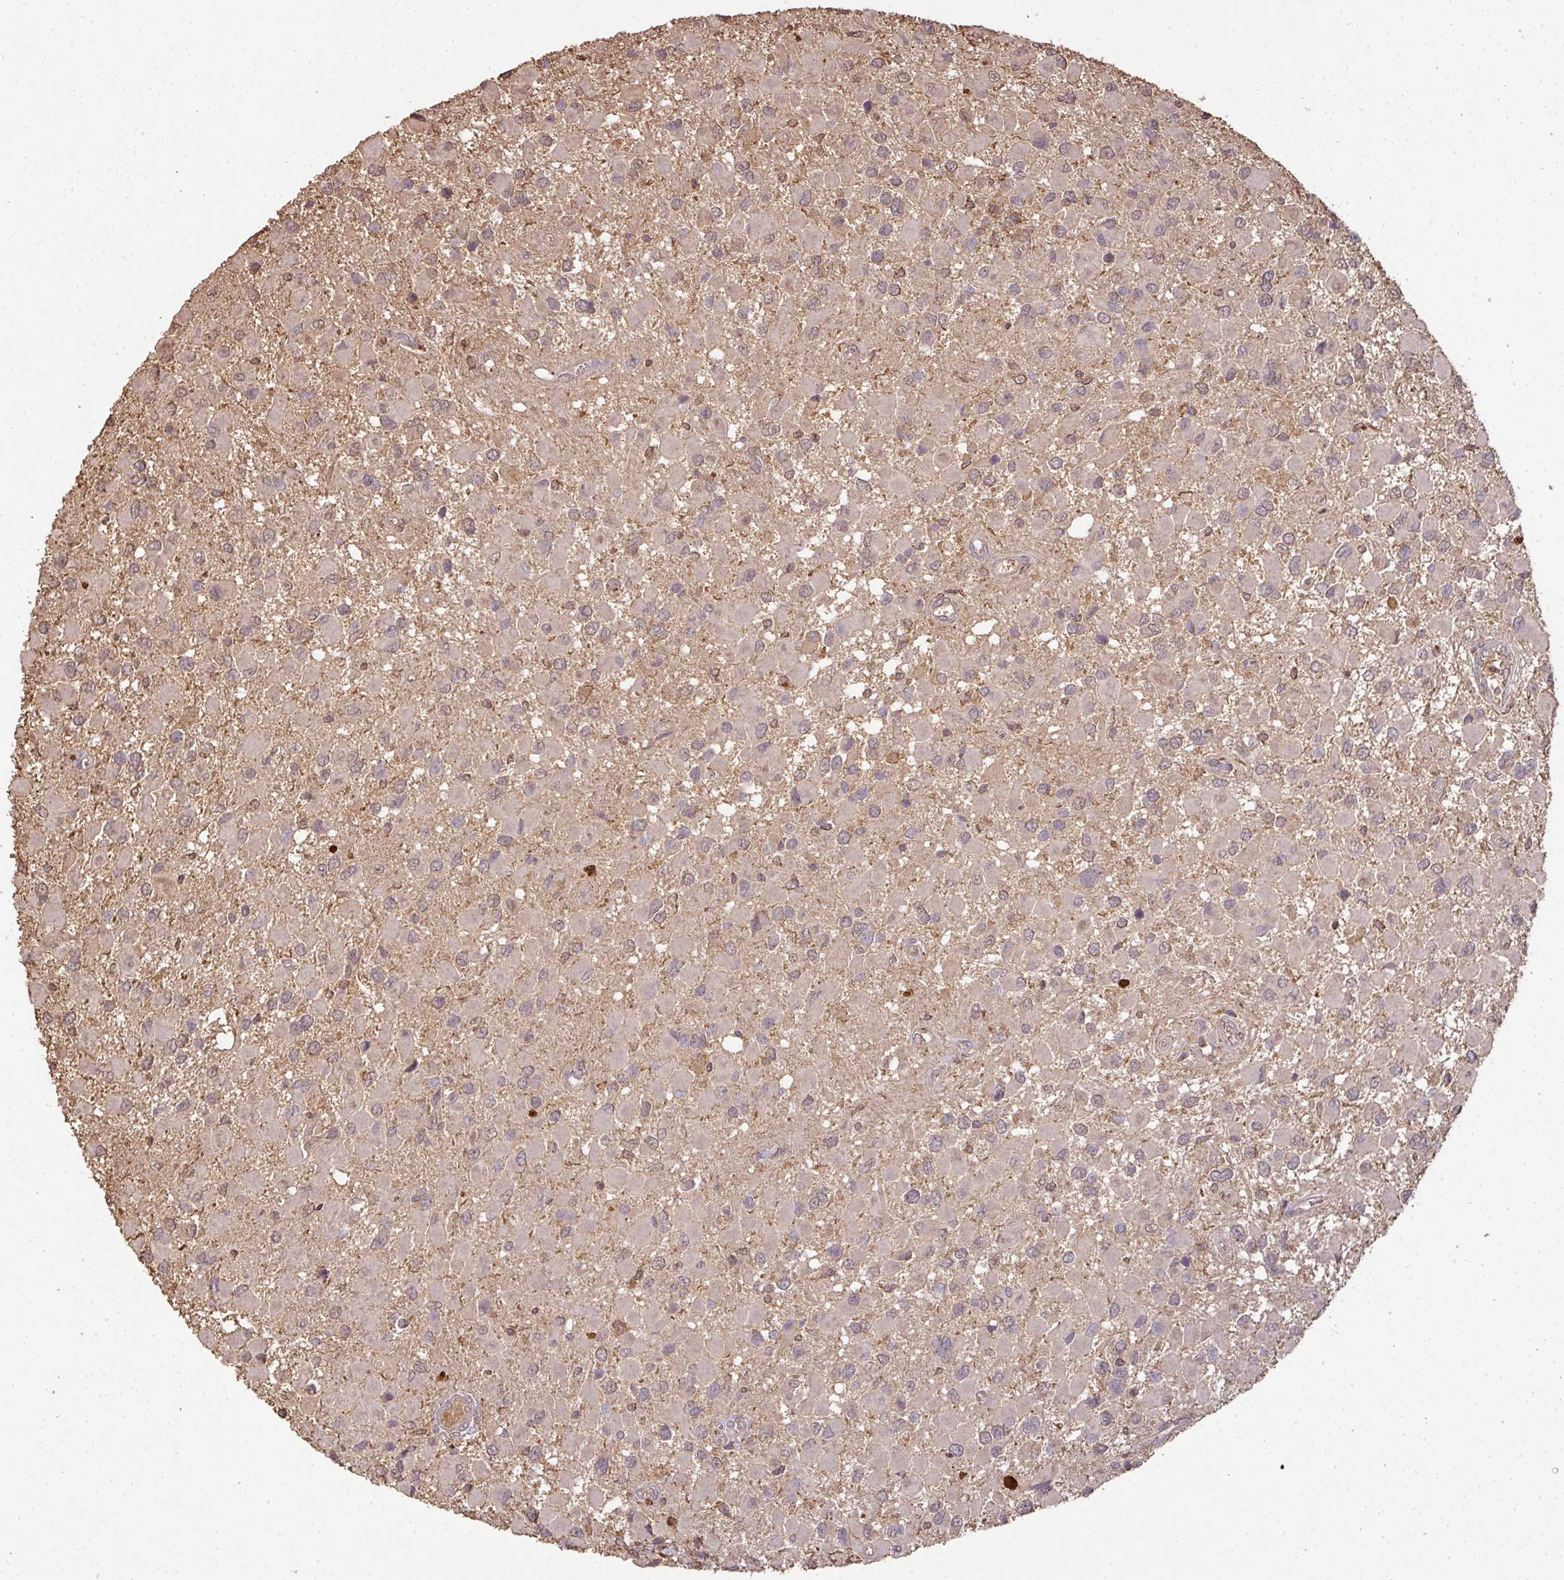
{"staining": {"intensity": "weak", "quantity": "<25%", "location": "cytoplasmic/membranous"}, "tissue": "glioma", "cell_type": "Tumor cells", "image_type": "cancer", "snomed": [{"axis": "morphology", "description": "Glioma, malignant, High grade"}, {"axis": "topography", "description": "Brain"}], "caption": "There is no significant positivity in tumor cells of malignant glioma (high-grade).", "gene": "ATAT1", "patient": {"sex": "male", "age": 53}}